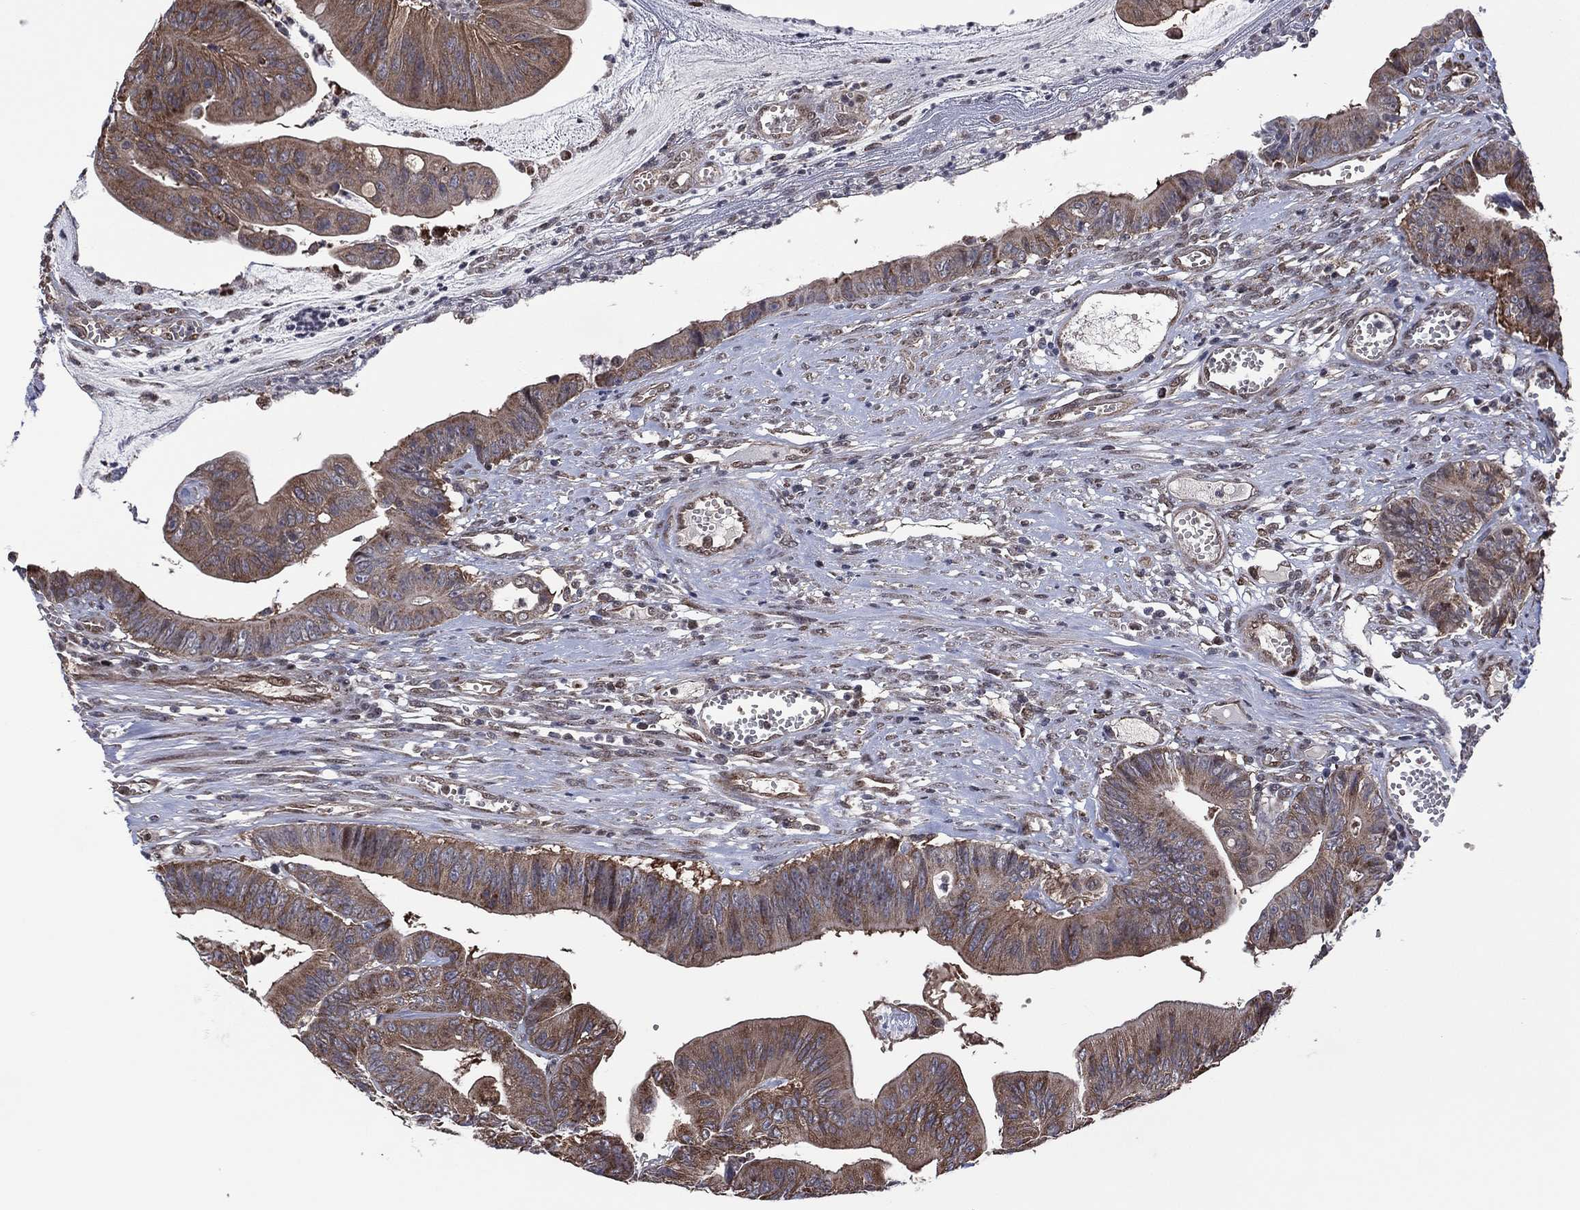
{"staining": {"intensity": "moderate", "quantity": ">75%", "location": "cytoplasmic/membranous"}, "tissue": "colorectal cancer", "cell_type": "Tumor cells", "image_type": "cancer", "snomed": [{"axis": "morphology", "description": "Adenocarcinoma, NOS"}, {"axis": "topography", "description": "Colon"}], "caption": "Immunohistochemistry of colorectal cancer (adenocarcinoma) displays medium levels of moderate cytoplasmic/membranous staining in about >75% of tumor cells. (DAB (3,3'-diaminobenzidine) = brown stain, brightfield microscopy at high magnification).", "gene": "PIDD1", "patient": {"sex": "female", "age": 69}}